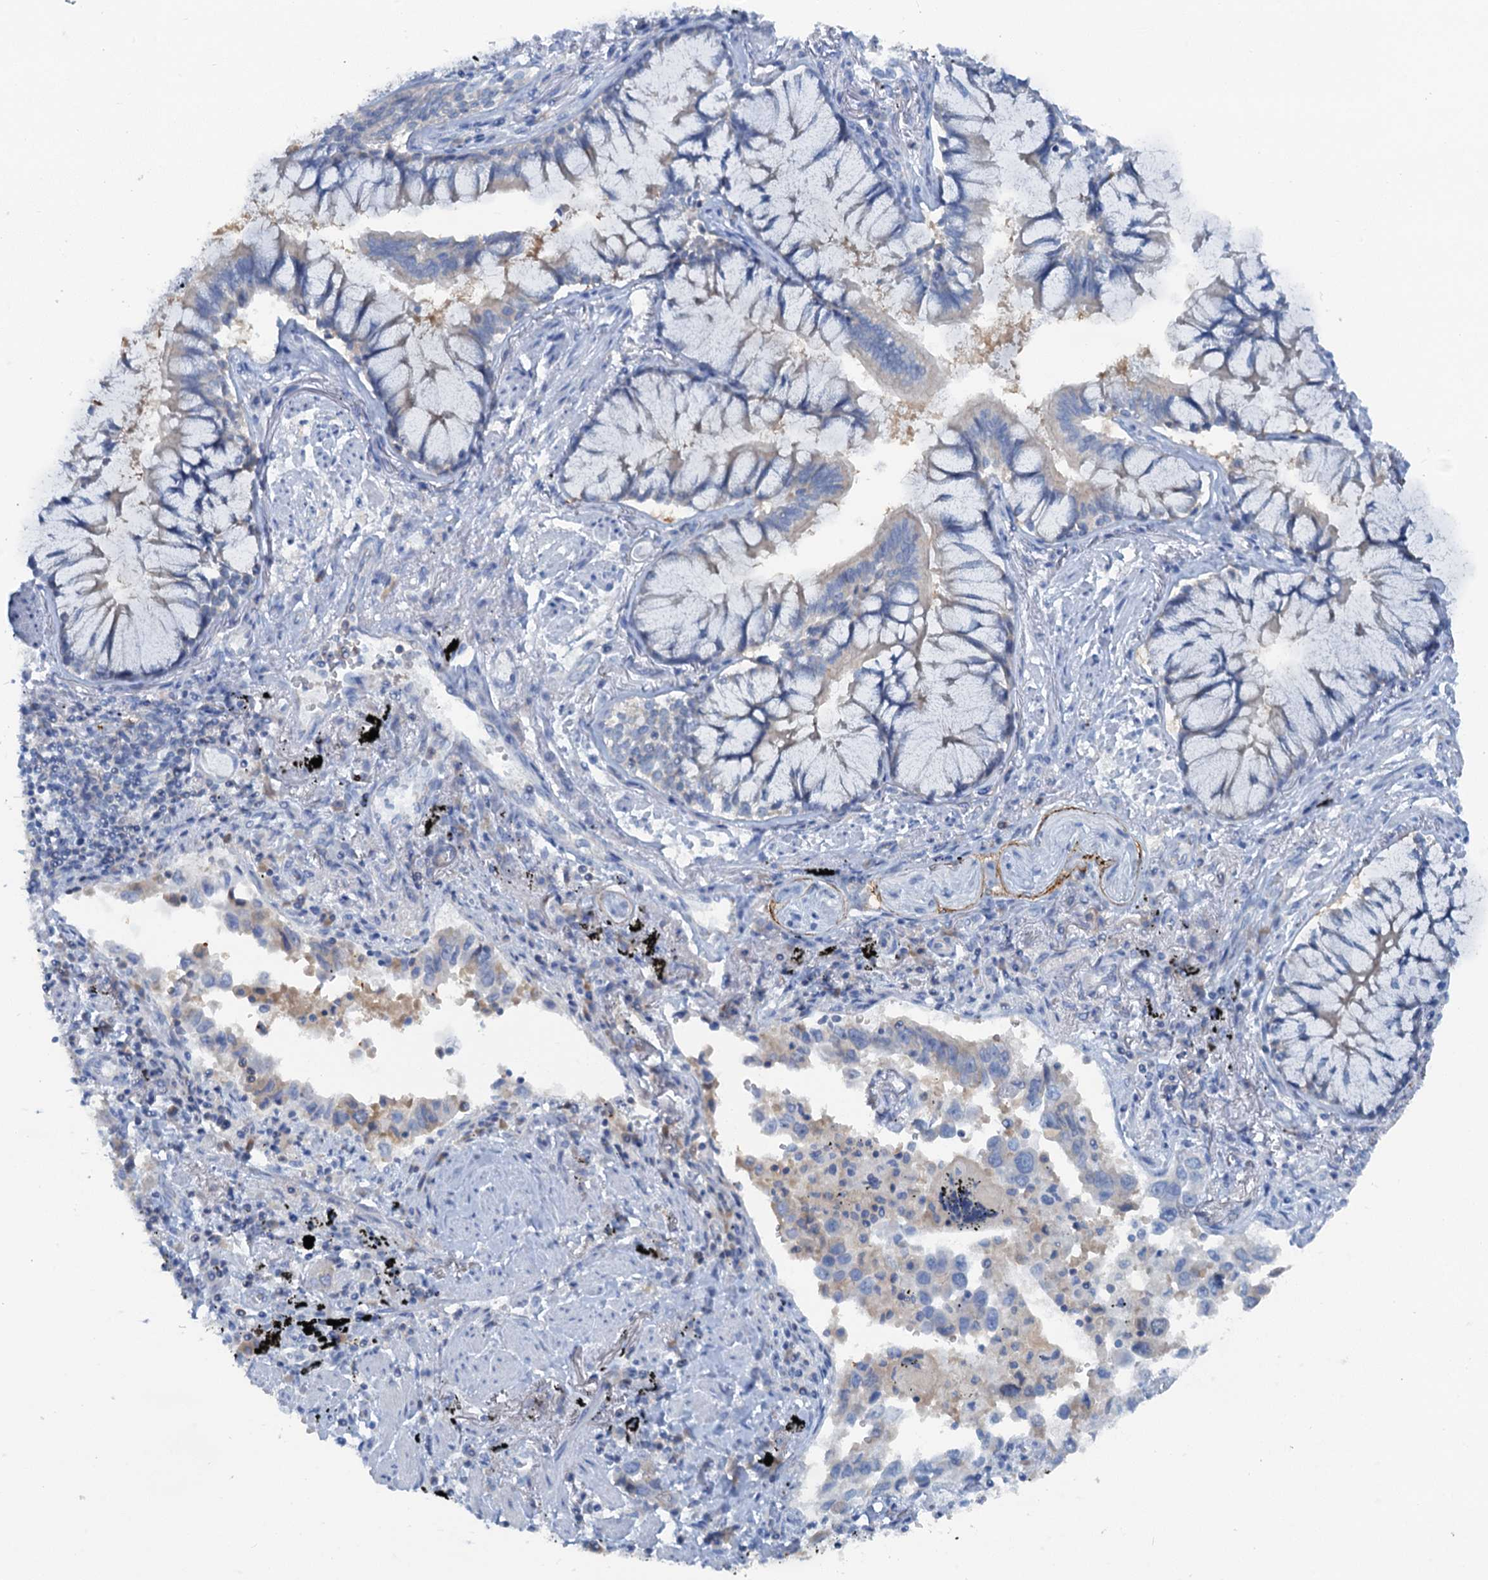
{"staining": {"intensity": "weak", "quantity": "<25%", "location": "cytoplasmic/membranous"}, "tissue": "lung cancer", "cell_type": "Tumor cells", "image_type": "cancer", "snomed": [{"axis": "morphology", "description": "Adenocarcinoma, NOS"}, {"axis": "topography", "description": "Lung"}], "caption": "Micrograph shows no significant protein expression in tumor cells of lung cancer. (Immunohistochemistry, brightfield microscopy, high magnification).", "gene": "MYADML2", "patient": {"sex": "male", "age": 67}}